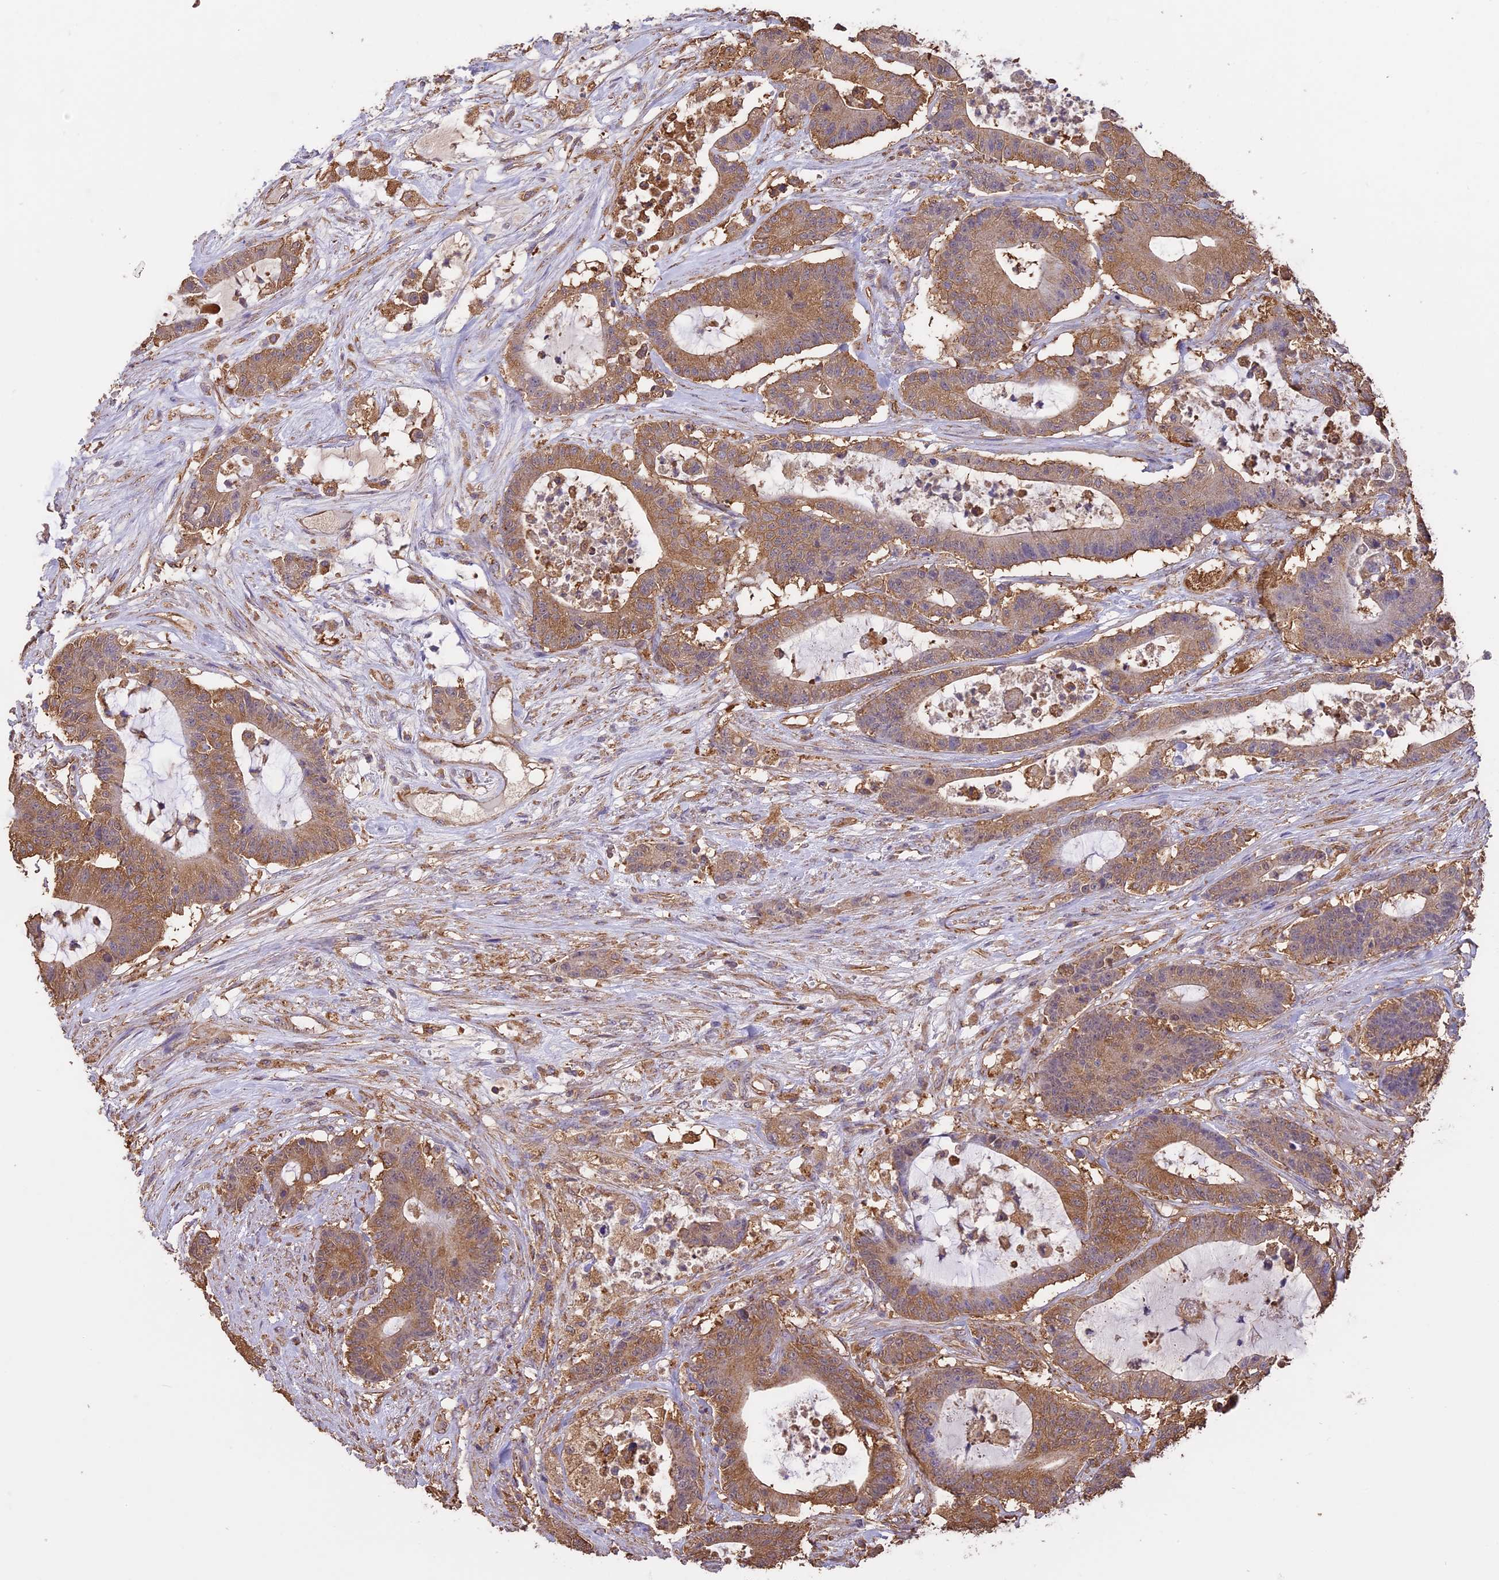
{"staining": {"intensity": "moderate", "quantity": ">75%", "location": "cytoplasmic/membranous"}, "tissue": "colorectal cancer", "cell_type": "Tumor cells", "image_type": "cancer", "snomed": [{"axis": "morphology", "description": "Adenocarcinoma, NOS"}, {"axis": "topography", "description": "Colon"}], "caption": "A medium amount of moderate cytoplasmic/membranous expression is seen in about >75% of tumor cells in adenocarcinoma (colorectal) tissue.", "gene": "ARHGAP19", "patient": {"sex": "female", "age": 84}}